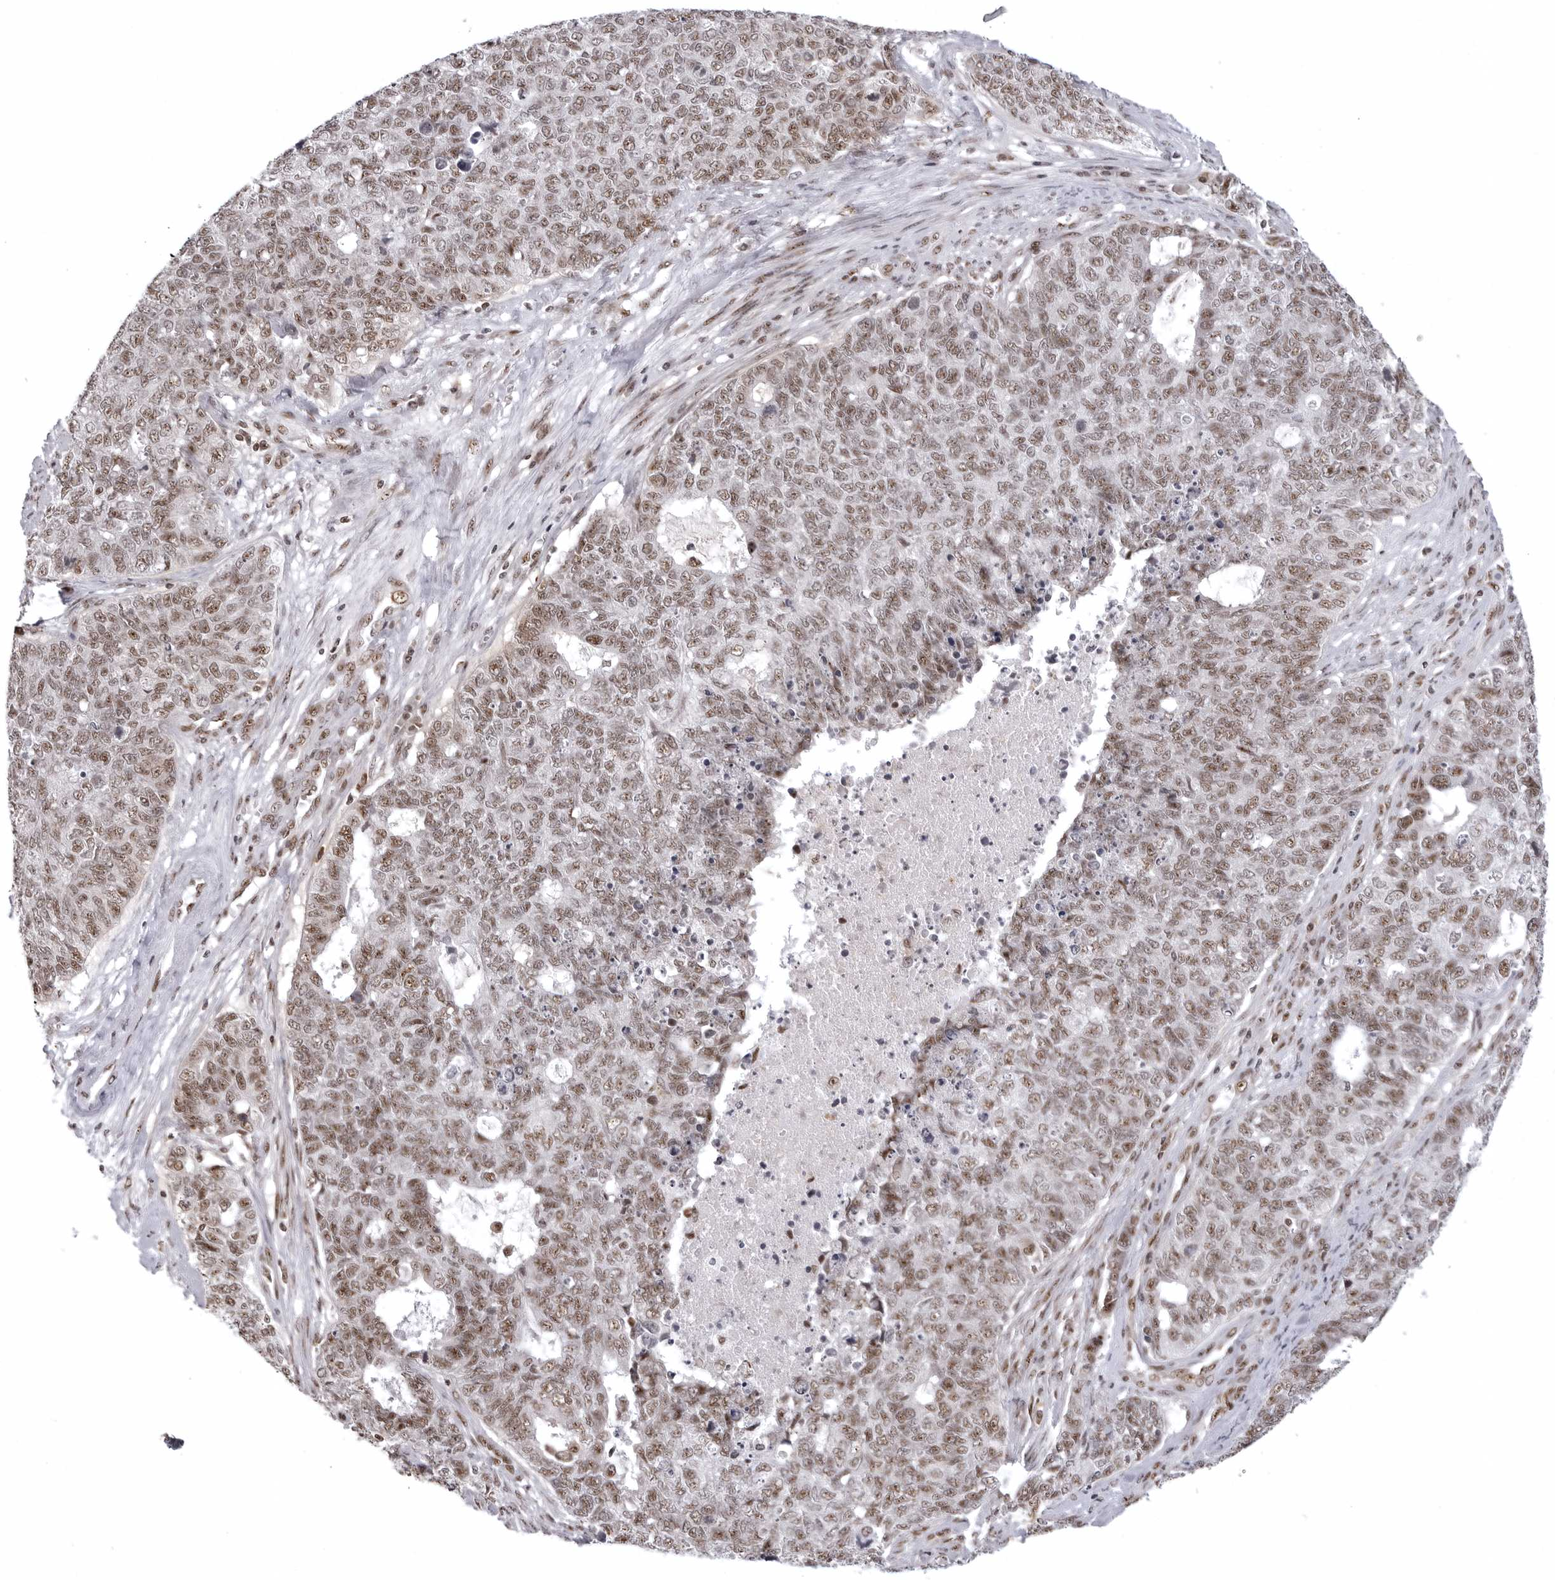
{"staining": {"intensity": "moderate", "quantity": ">75%", "location": "nuclear"}, "tissue": "cervical cancer", "cell_type": "Tumor cells", "image_type": "cancer", "snomed": [{"axis": "morphology", "description": "Squamous cell carcinoma, NOS"}, {"axis": "topography", "description": "Cervix"}], "caption": "The photomicrograph reveals staining of cervical cancer (squamous cell carcinoma), revealing moderate nuclear protein staining (brown color) within tumor cells.", "gene": "WRAP53", "patient": {"sex": "female", "age": 63}}